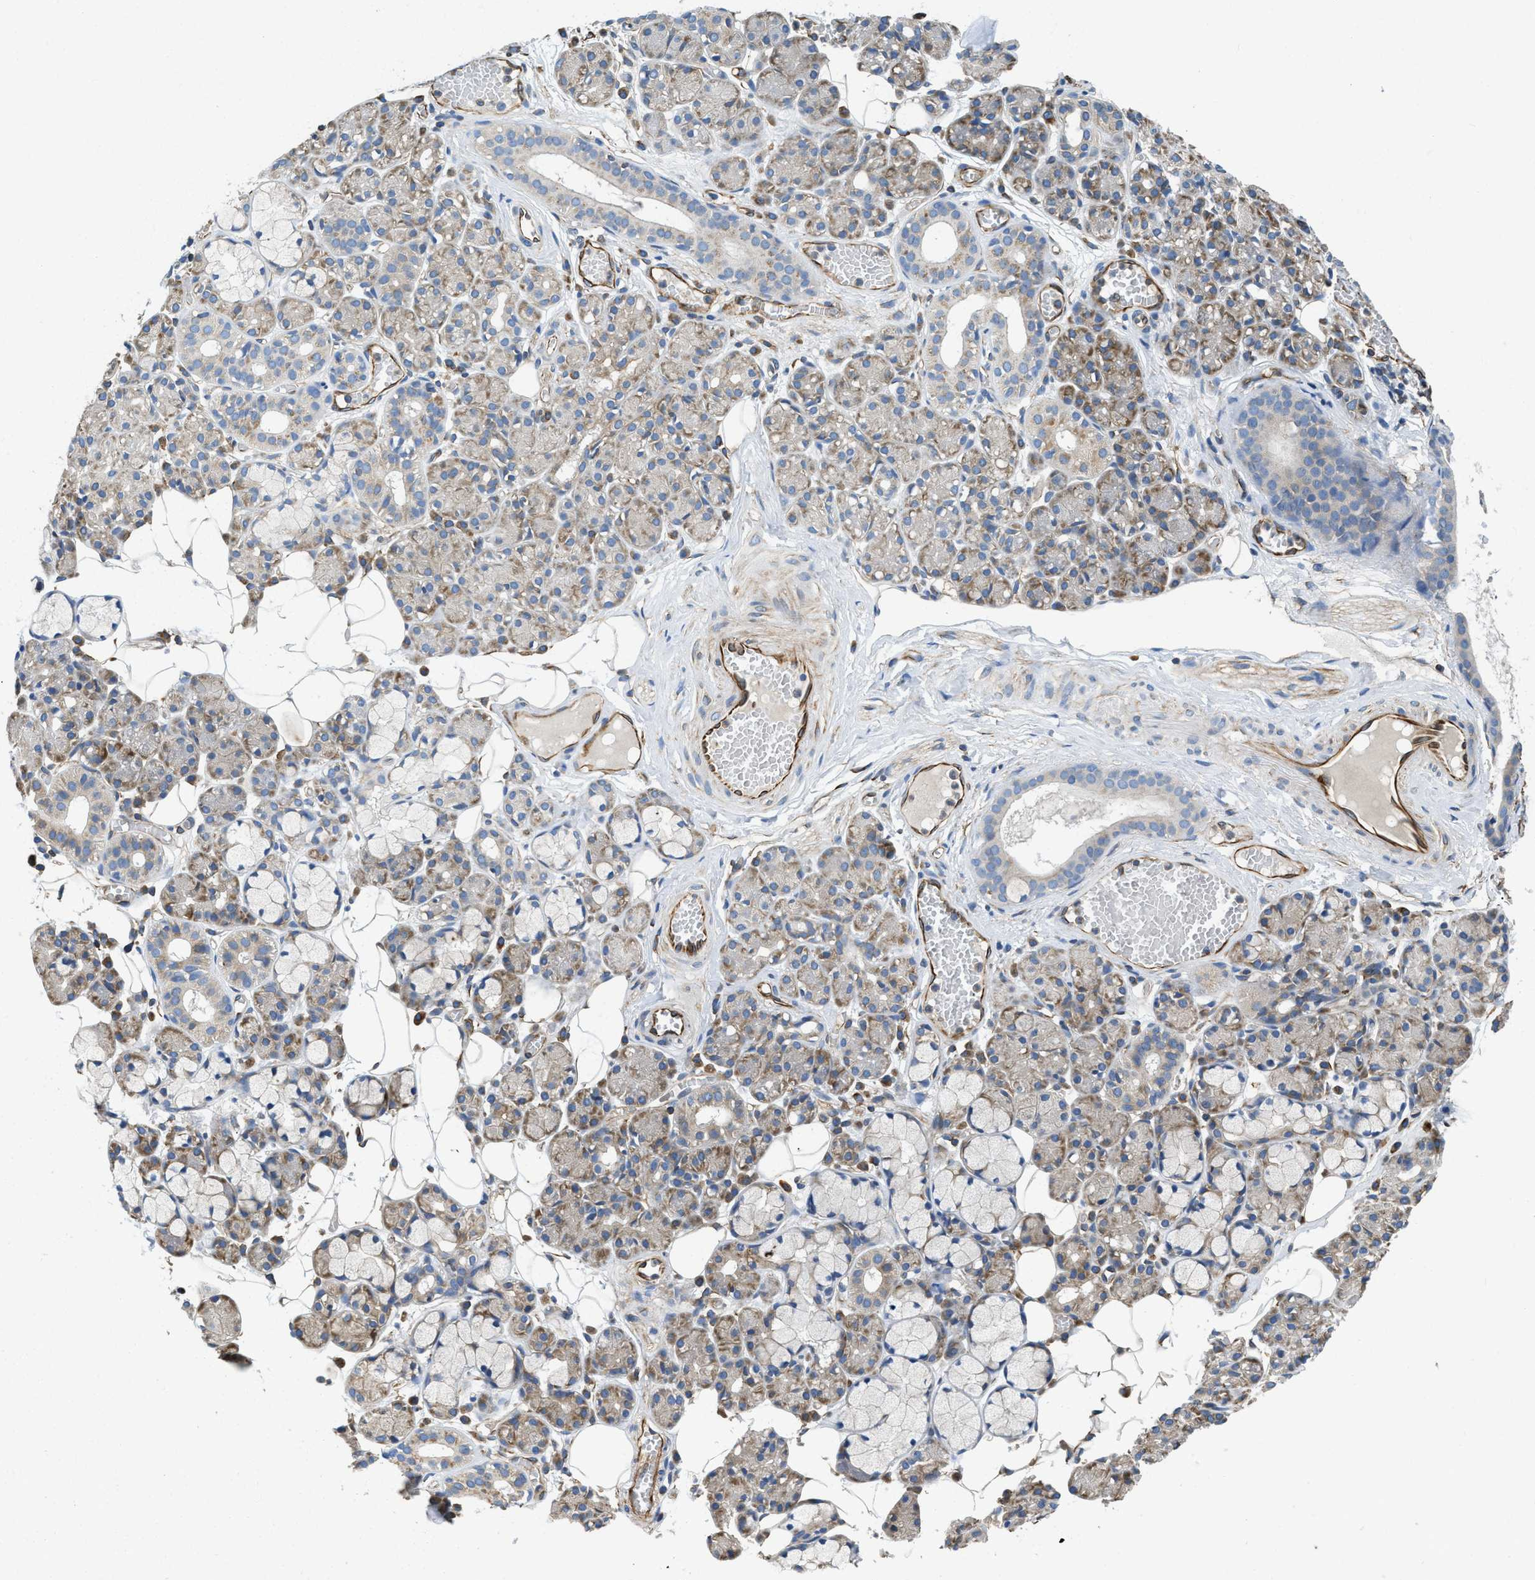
{"staining": {"intensity": "weak", "quantity": "25%-75%", "location": "cytoplasmic/membranous"}, "tissue": "salivary gland", "cell_type": "Glandular cells", "image_type": "normal", "snomed": [{"axis": "morphology", "description": "Normal tissue, NOS"}, {"axis": "topography", "description": "Salivary gland"}], "caption": "IHC image of unremarkable human salivary gland stained for a protein (brown), which shows low levels of weak cytoplasmic/membranous staining in approximately 25%-75% of glandular cells.", "gene": "HSD17B12", "patient": {"sex": "male", "age": 63}}